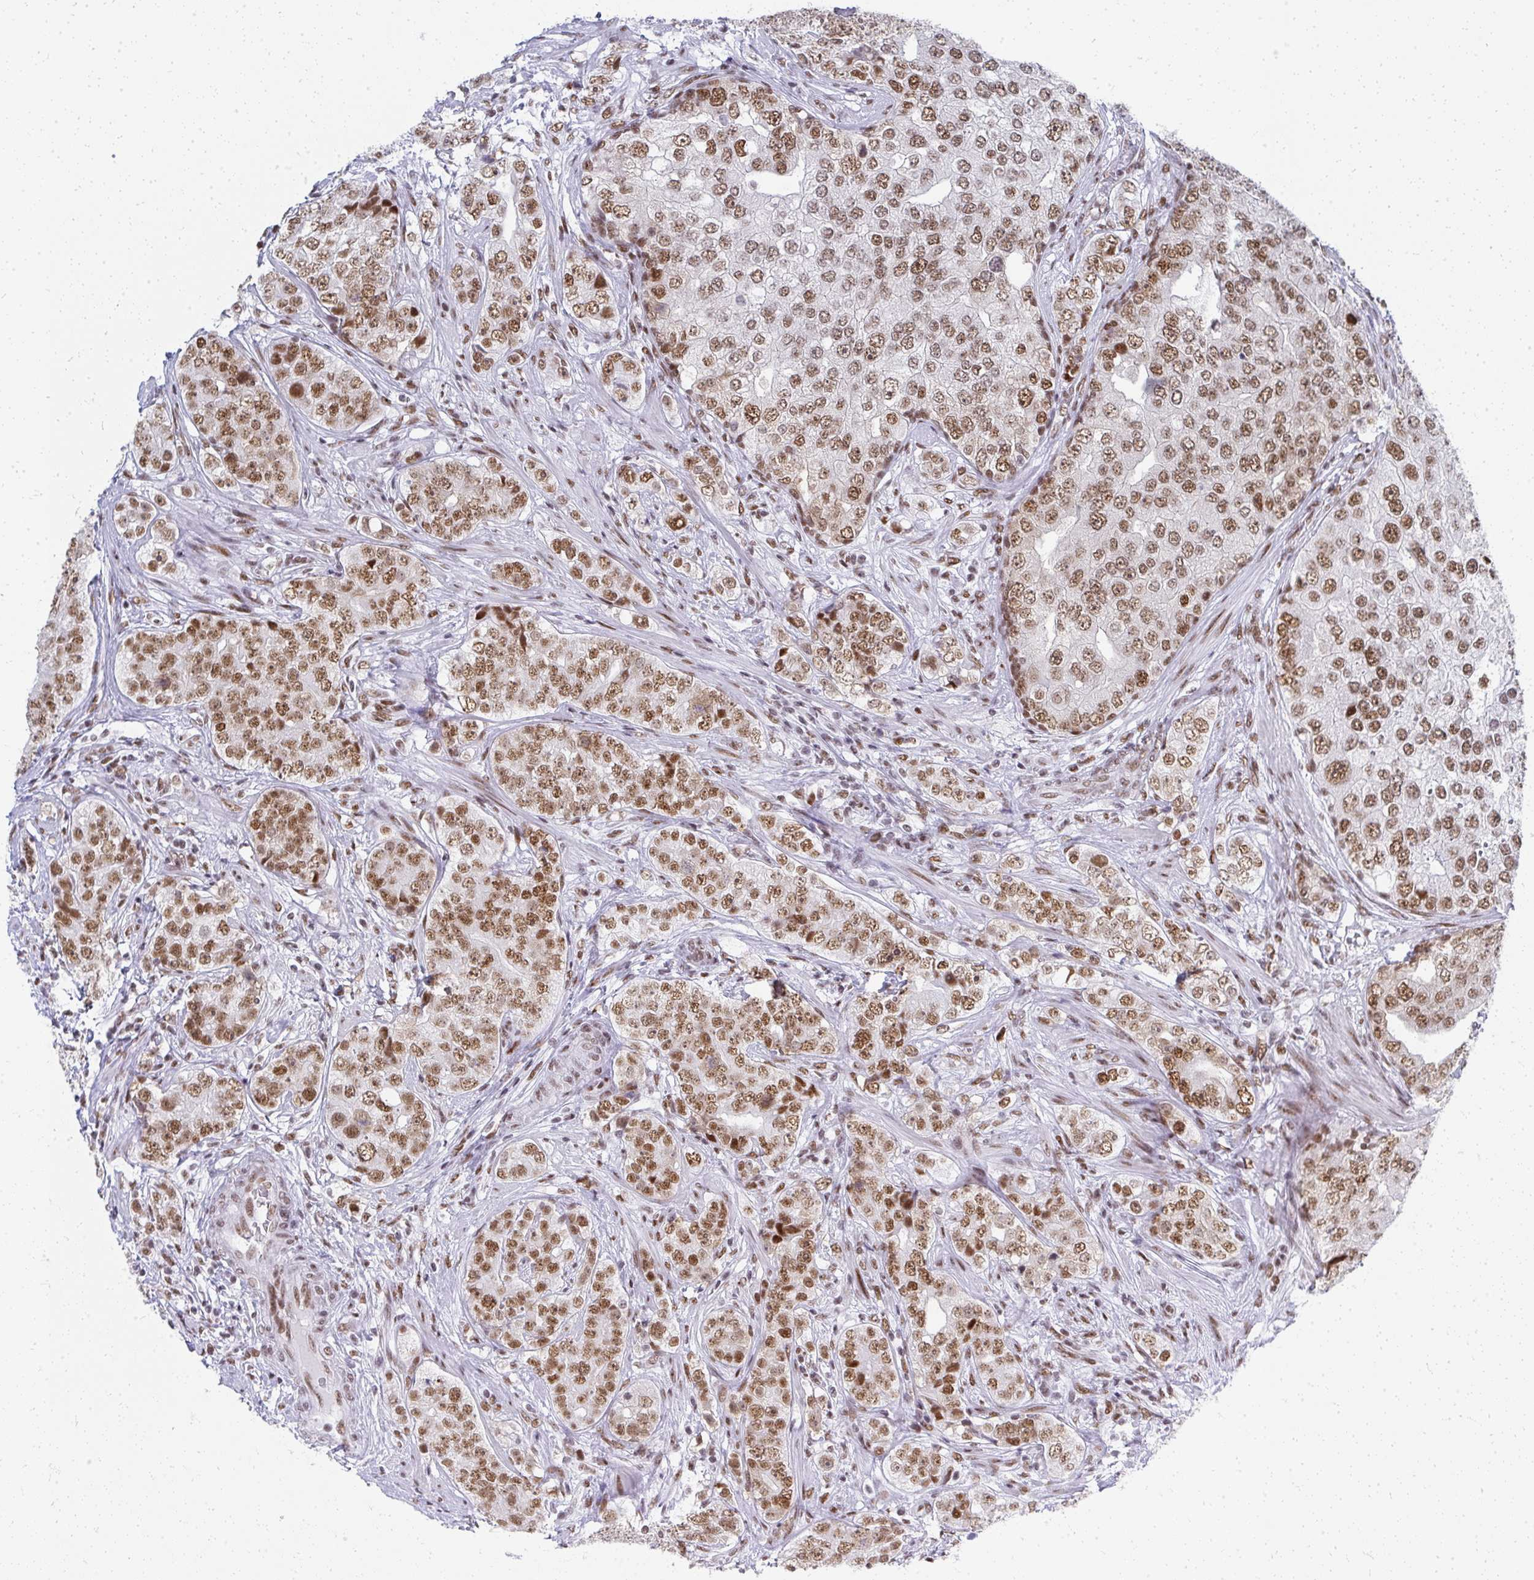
{"staining": {"intensity": "moderate", "quantity": ">75%", "location": "nuclear"}, "tissue": "prostate cancer", "cell_type": "Tumor cells", "image_type": "cancer", "snomed": [{"axis": "morphology", "description": "Adenocarcinoma, High grade"}, {"axis": "topography", "description": "Prostate"}], "caption": "Approximately >75% of tumor cells in high-grade adenocarcinoma (prostate) demonstrate moderate nuclear protein expression as visualized by brown immunohistochemical staining.", "gene": "CREBBP", "patient": {"sex": "male", "age": 60}}